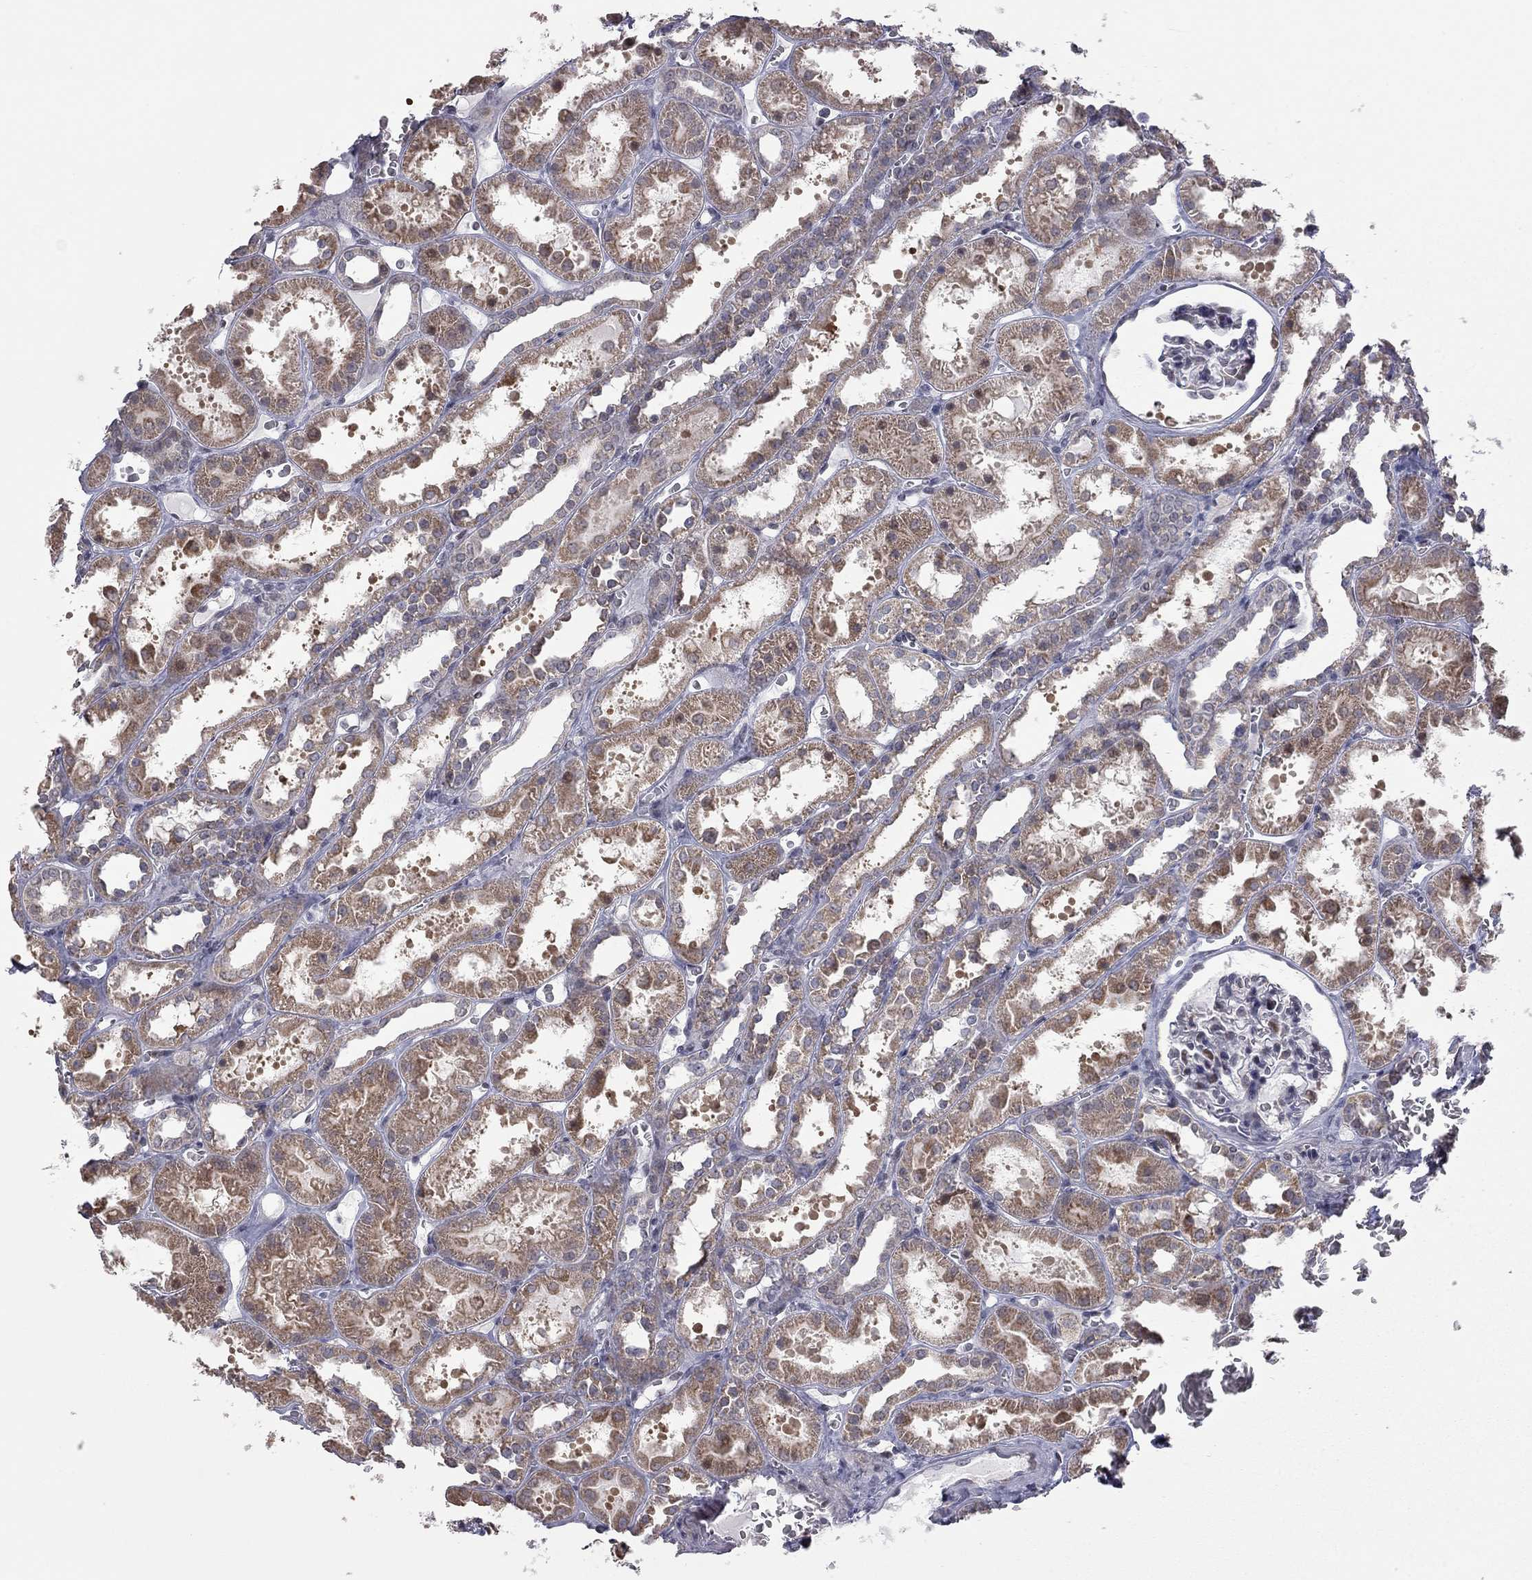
{"staining": {"intensity": "negative", "quantity": "none", "location": "none"}, "tissue": "kidney", "cell_type": "Cells in glomeruli", "image_type": "normal", "snomed": [{"axis": "morphology", "description": "Normal tissue, NOS"}, {"axis": "topography", "description": "Kidney"}], "caption": "Cells in glomeruli show no significant protein expression in normal kidney.", "gene": "MC3R", "patient": {"sex": "female", "age": 41}}